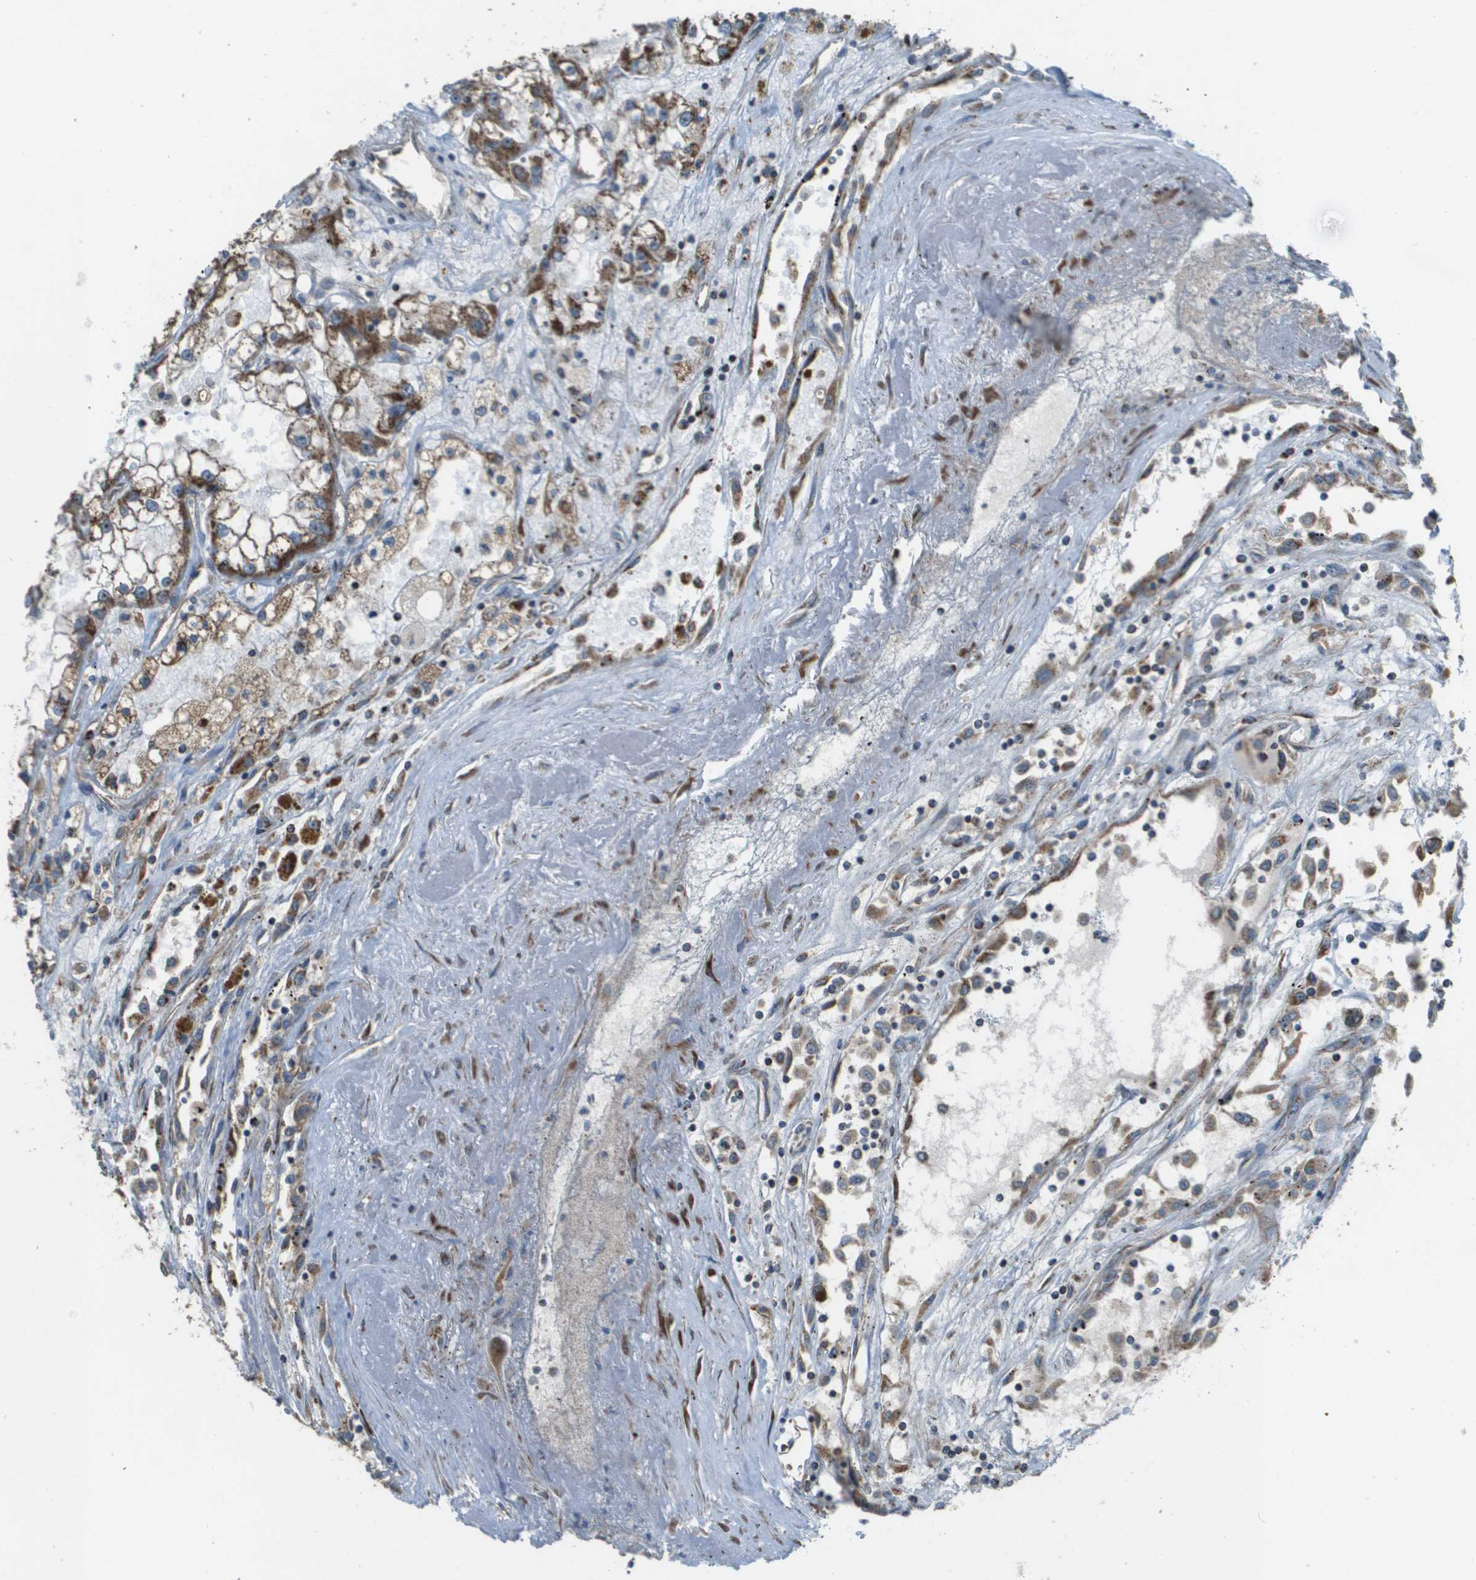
{"staining": {"intensity": "moderate", "quantity": ">75%", "location": "cytoplasmic/membranous"}, "tissue": "renal cancer", "cell_type": "Tumor cells", "image_type": "cancer", "snomed": [{"axis": "morphology", "description": "Adenocarcinoma, NOS"}, {"axis": "topography", "description": "Kidney"}], "caption": "Protein expression by IHC shows moderate cytoplasmic/membranous expression in approximately >75% of tumor cells in renal adenocarcinoma. (brown staining indicates protein expression, while blue staining denotes nuclei).", "gene": "NRK", "patient": {"sex": "female", "age": 52}}